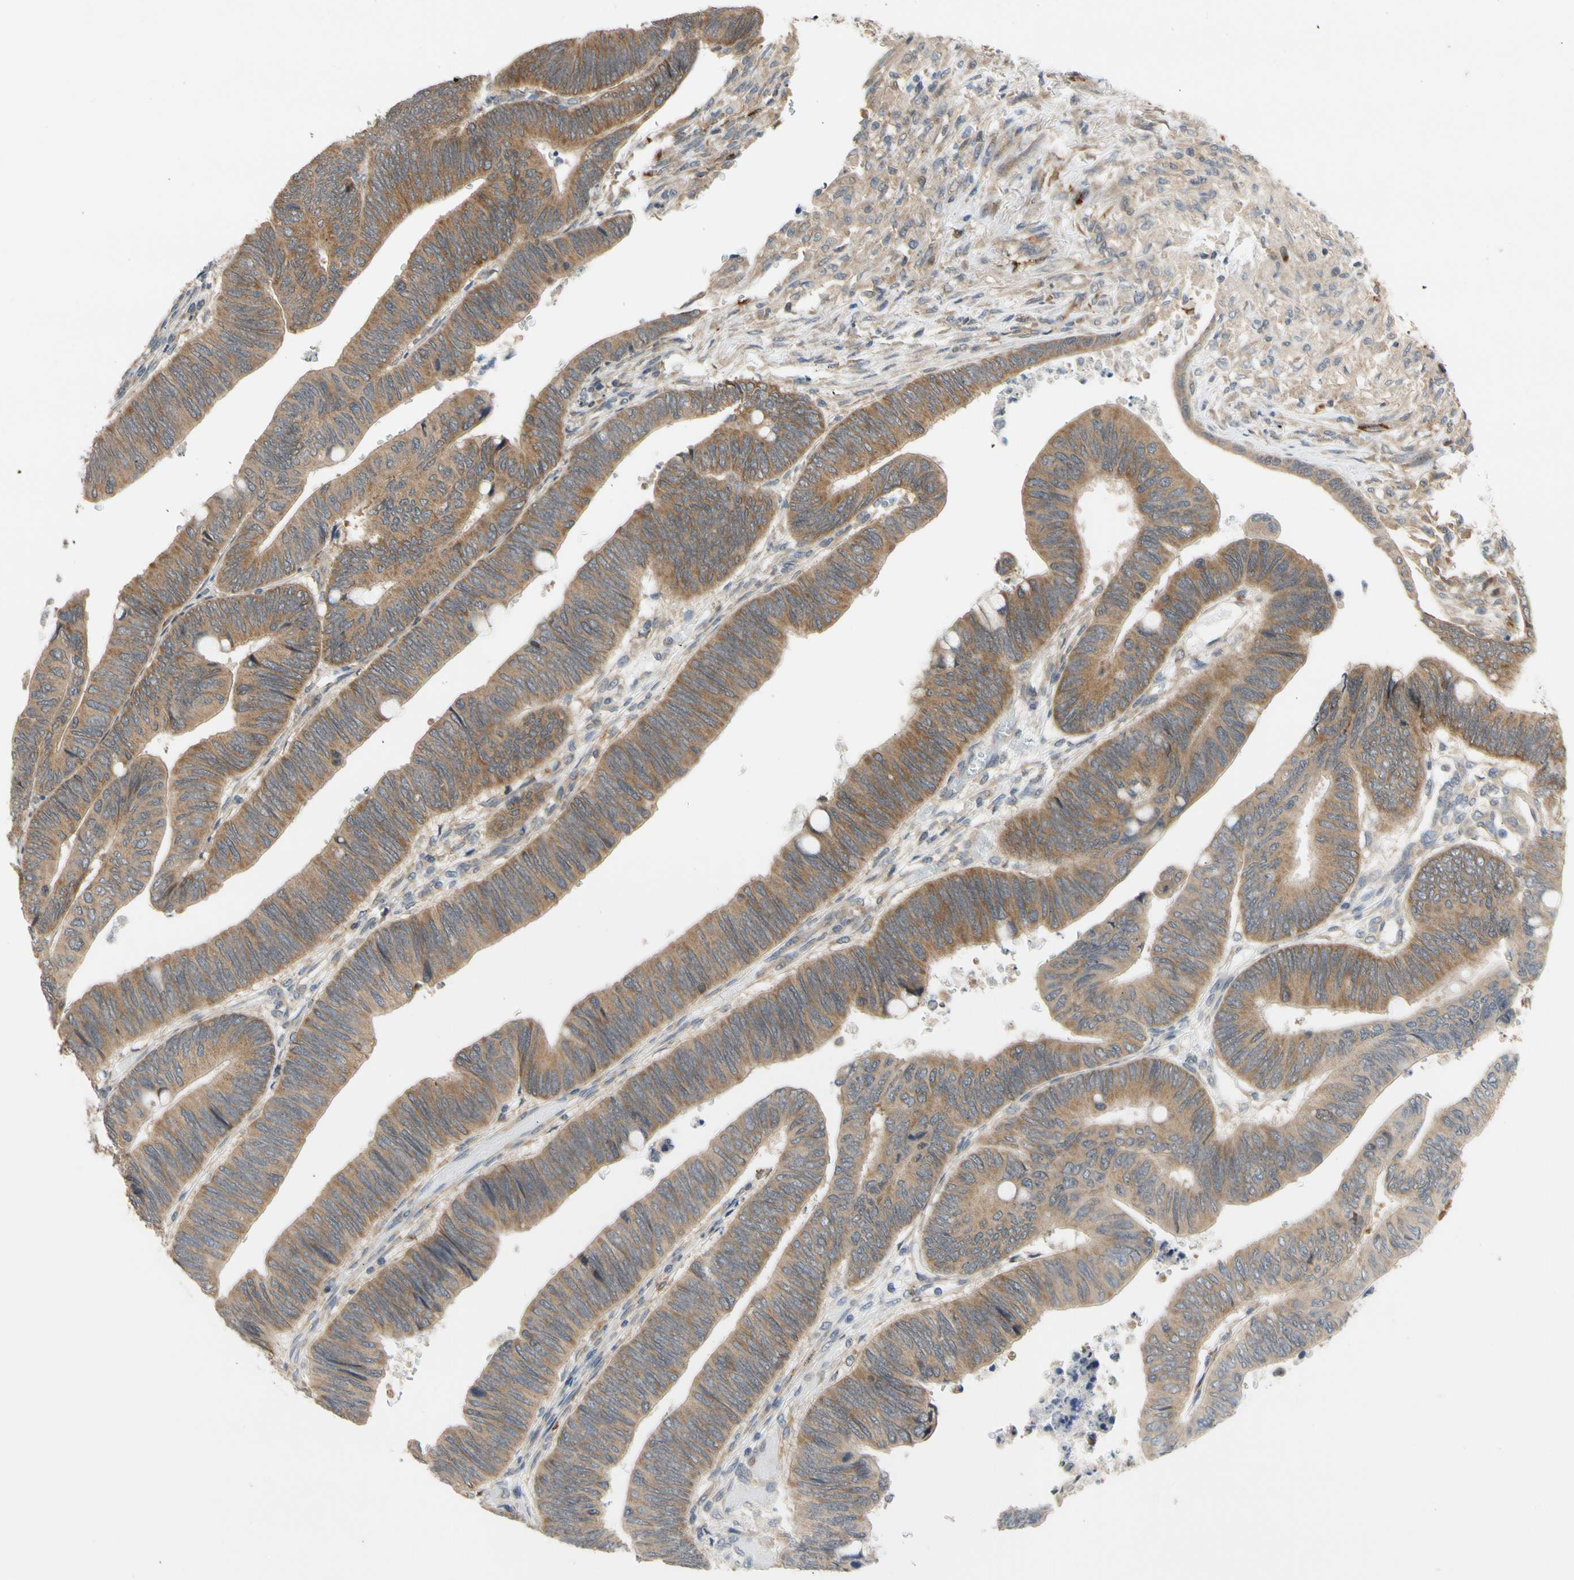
{"staining": {"intensity": "moderate", "quantity": ">75%", "location": "cytoplasmic/membranous"}, "tissue": "colorectal cancer", "cell_type": "Tumor cells", "image_type": "cancer", "snomed": [{"axis": "morphology", "description": "Normal tissue, NOS"}, {"axis": "morphology", "description": "Adenocarcinoma, NOS"}, {"axis": "topography", "description": "Rectum"}, {"axis": "topography", "description": "Peripheral nerve tissue"}], "caption": "The histopathology image exhibits immunohistochemical staining of colorectal adenocarcinoma. There is moderate cytoplasmic/membranous positivity is identified in approximately >75% of tumor cells.", "gene": "ANKHD1", "patient": {"sex": "male", "age": 92}}